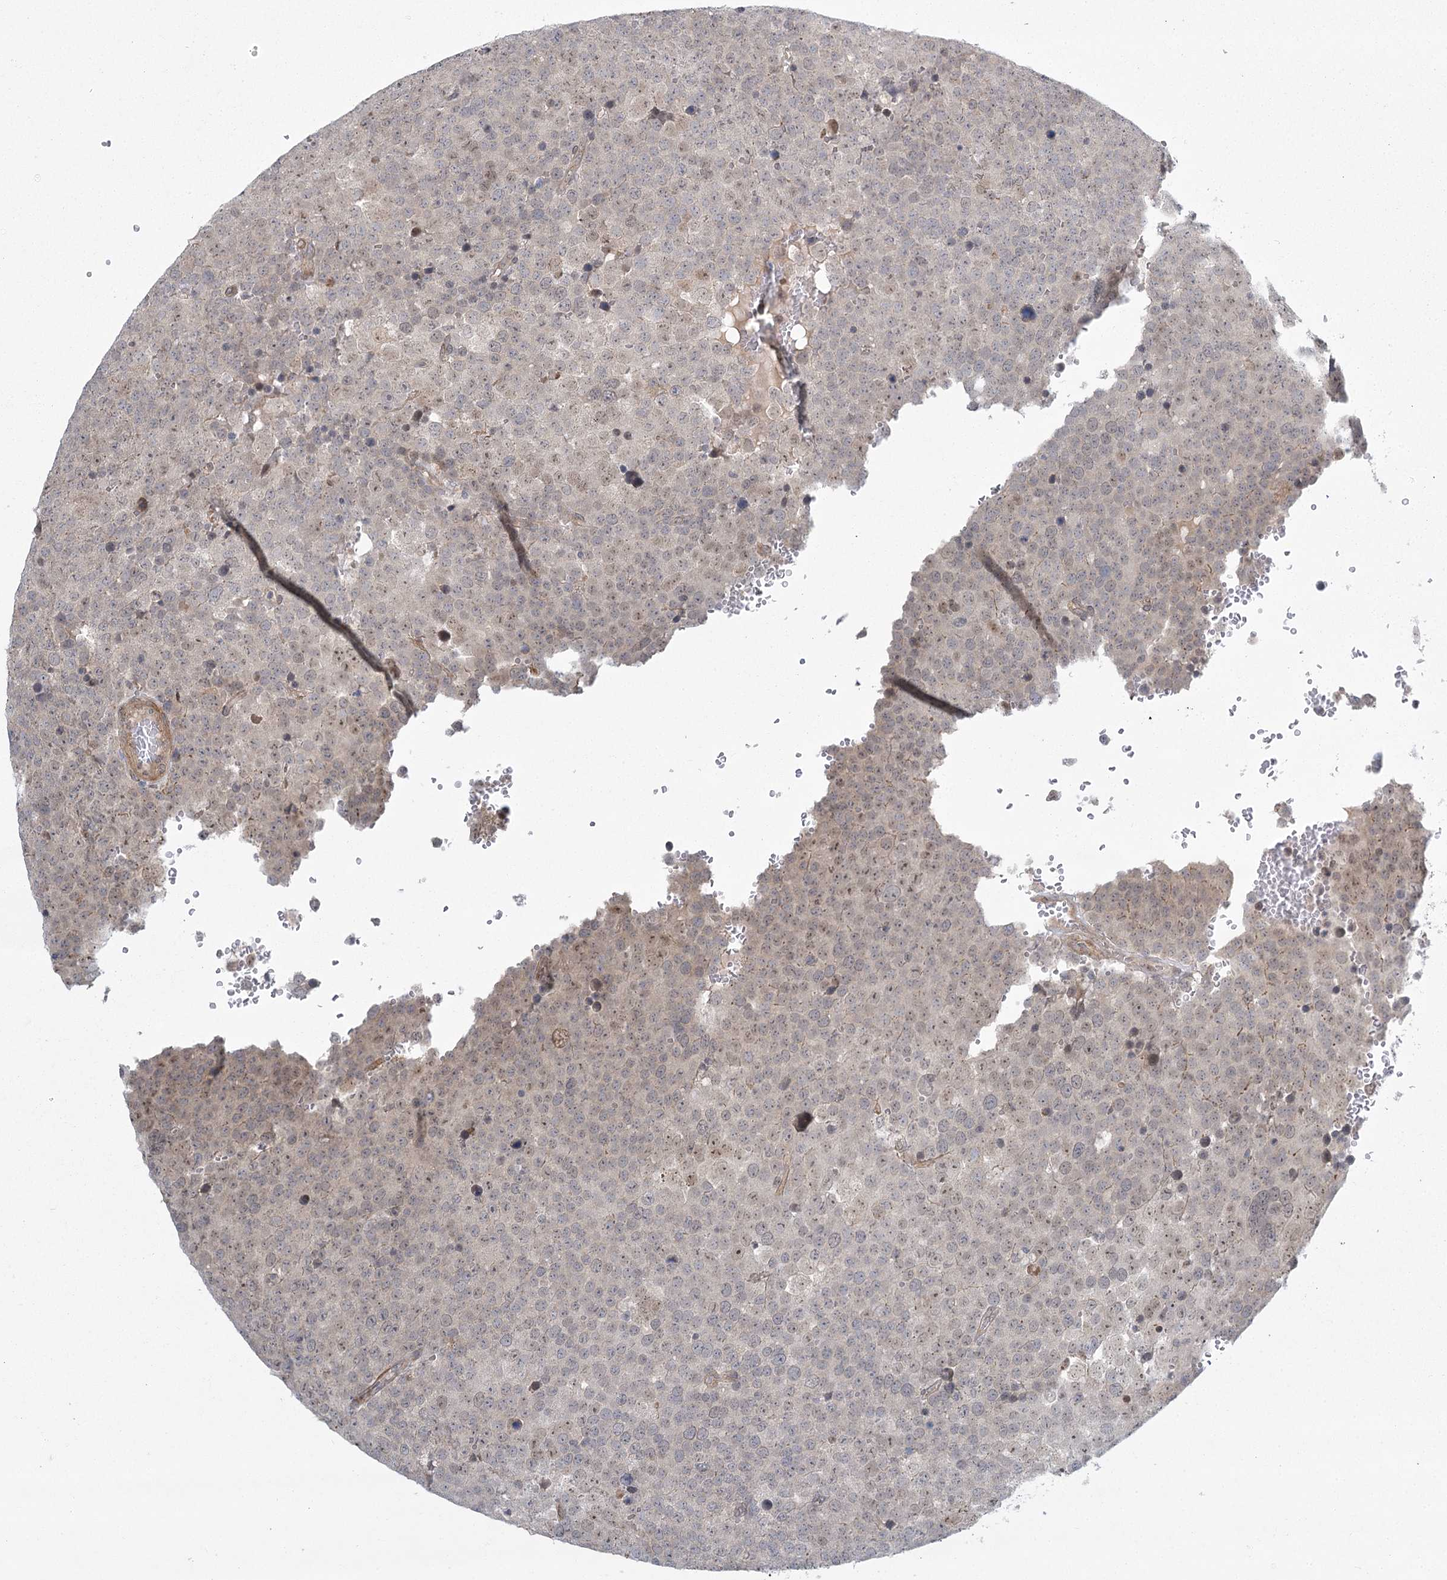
{"staining": {"intensity": "negative", "quantity": "none", "location": "none"}, "tissue": "testis cancer", "cell_type": "Tumor cells", "image_type": "cancer", "snomed": [{"axis": "morphology", "description": "Seminoma, NOS"}, {"axis": "topography", "description": "Testis"}], "caption": "Human testis seminoma stained for a protein using IHC displays no positivity in tumor cells.", "gene": "MED28", "patient": {"sex": "male", "age": 71}}